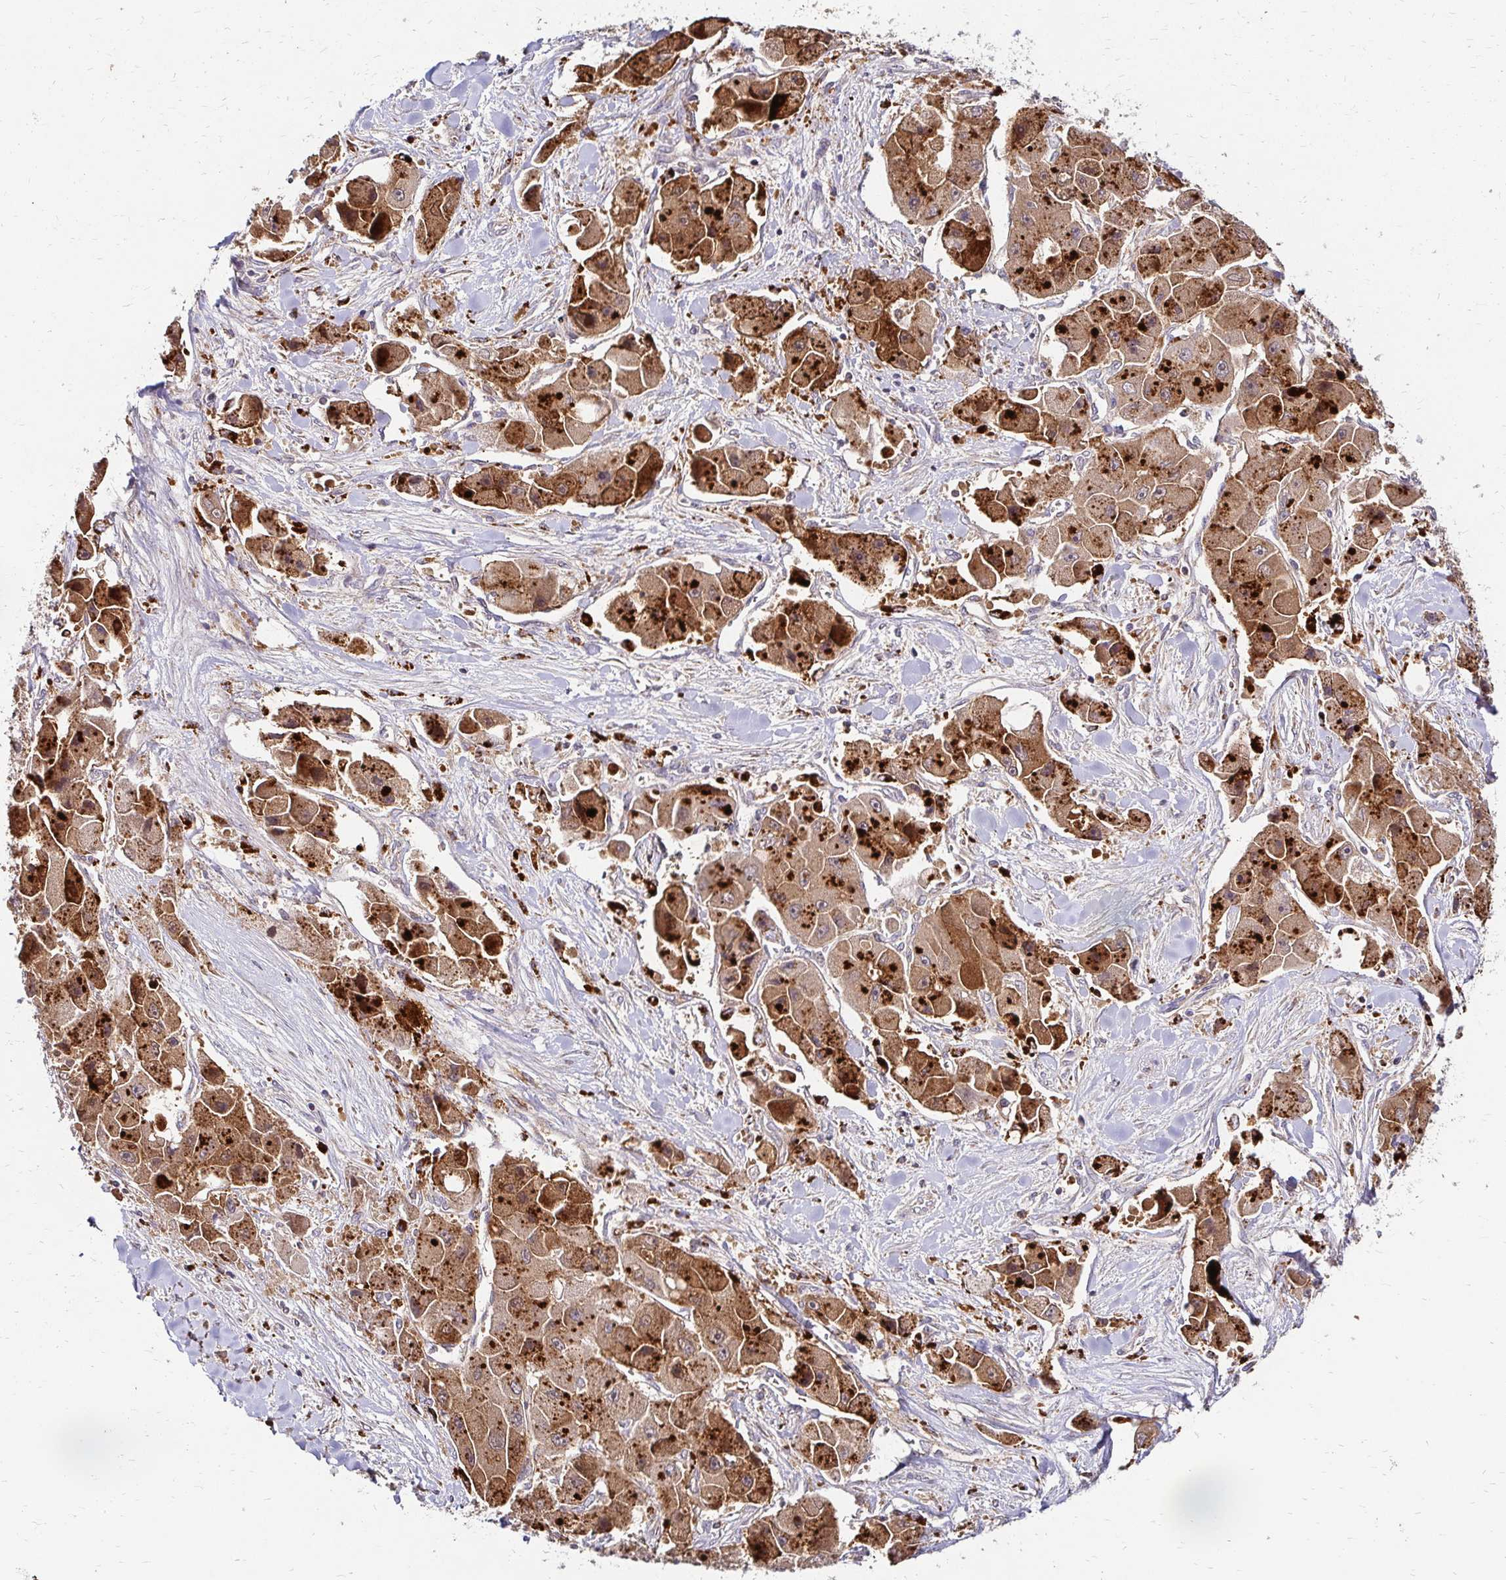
{"staining": {"intensity": "strong", "quantity": ">75%", "location": "cytoplasmic/membranous"}, "tissue": "liver cancer", "cell_type": "Tumor cells", "image_type": "cancer", "snomed": [{"axis": "morphology", "description": "Carcinoma, Hepatocellular, NOS"}, {"axis": "topography", "description": "Liver"}], "caption": "The immunohistochemical stain highlights strong cytoplasmic/membranous staining in tumor cells of liver cancer tissue.", "gene": "IDUA", "patient": {"sex": "male", "age": 24}}